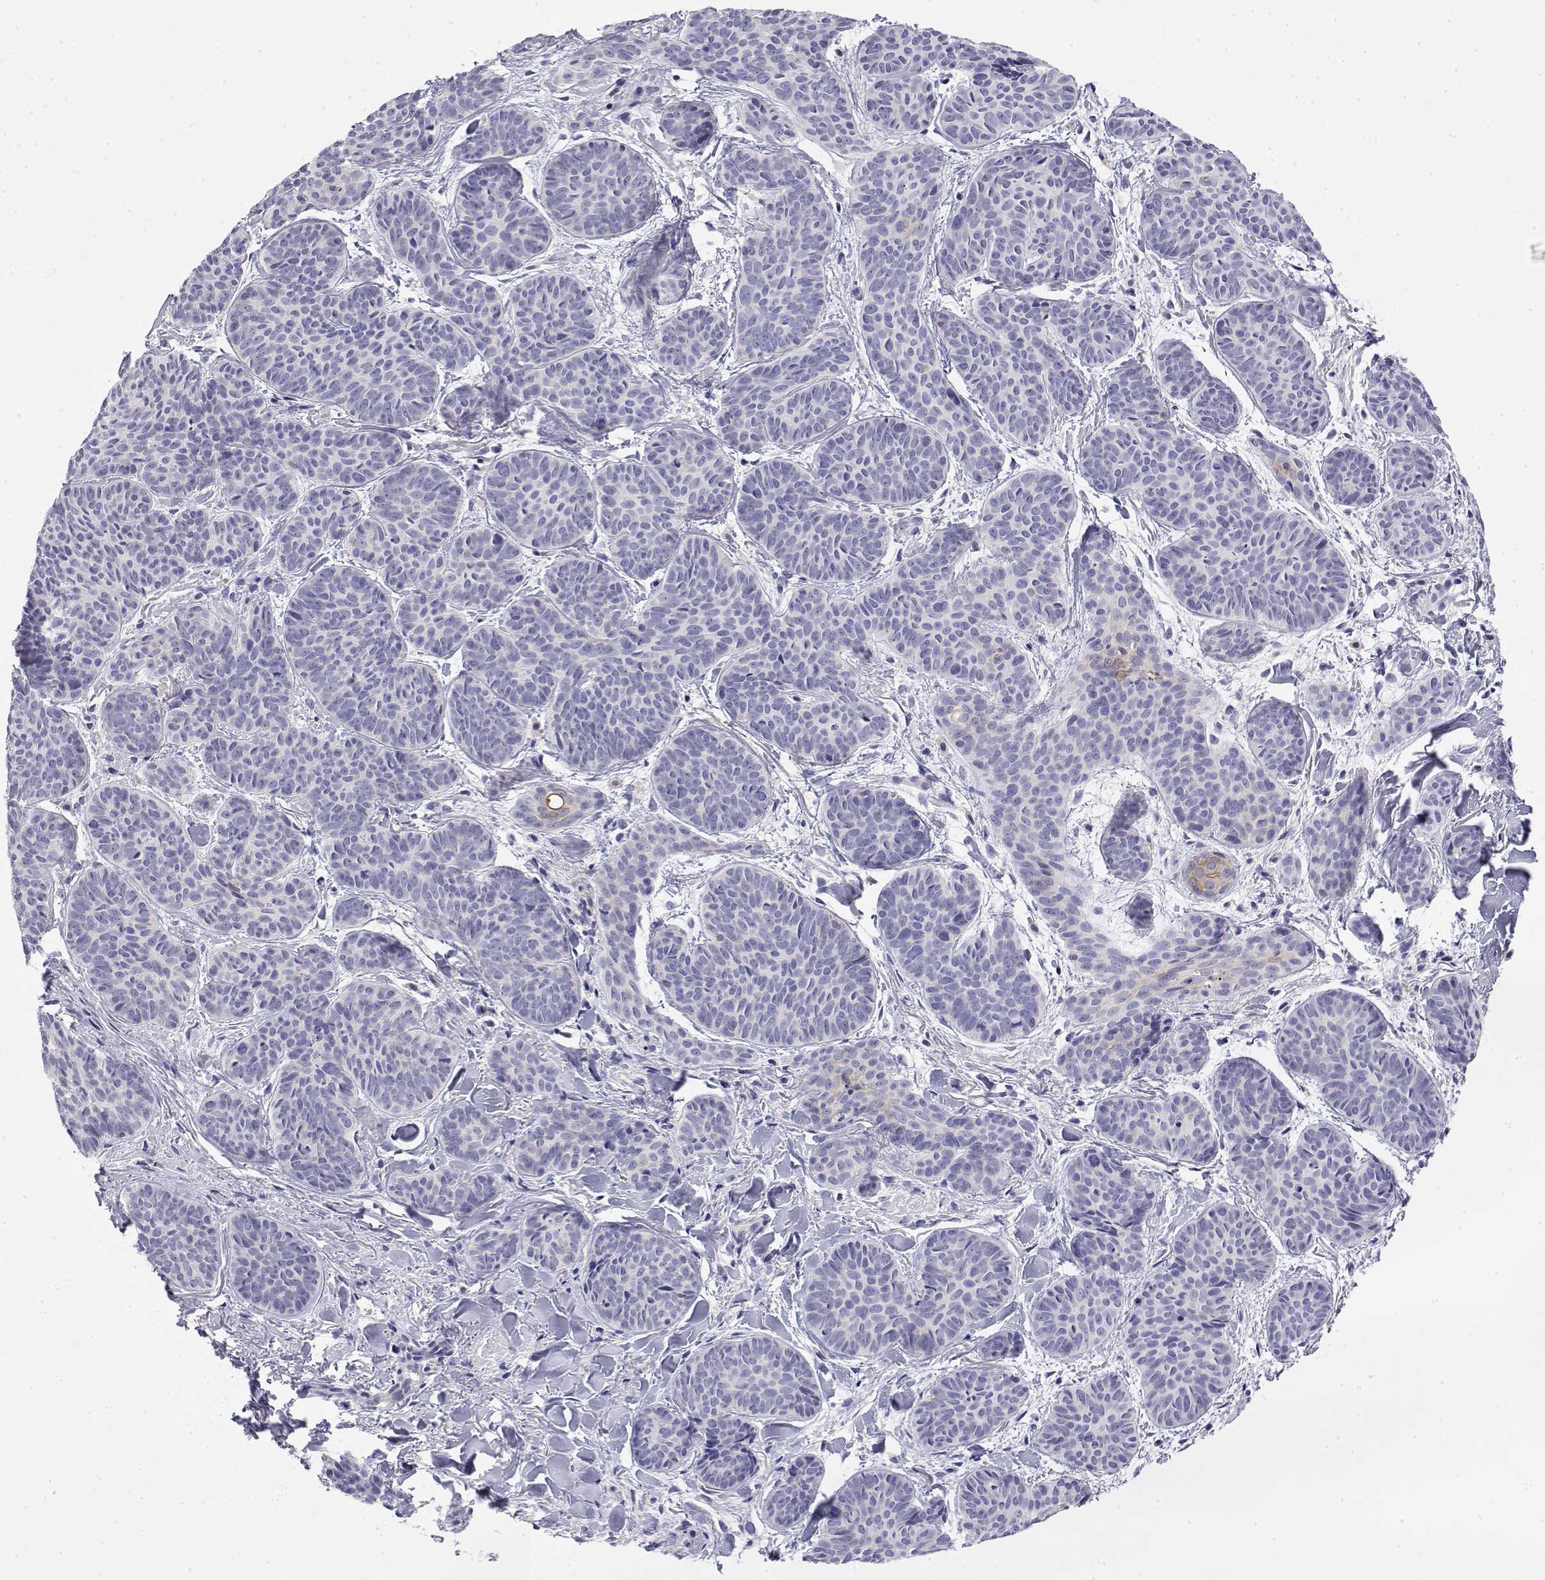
{"staining": {"intensity": "negative", "quantity": "none", "location": "none"}, "tissue": "skin cancer", "cell_type": "Tumor cells", "image_type": "cancer", "snomed": [{"axis": "morphology", "description": "Basal cell carcinoma"}, {"axis": "topography", "description": "Skin"}], "caption": "Immunohistochemical staining of skin cancer (basal cell carcinoma) demonstrates no significant positivity in tumor cells. (DAB immunohistochemistry (IHC) visualized using brightfield microscopy, high magnification).", "gene": "LY6D", "patient": {"sex": "female", "age": 82}}